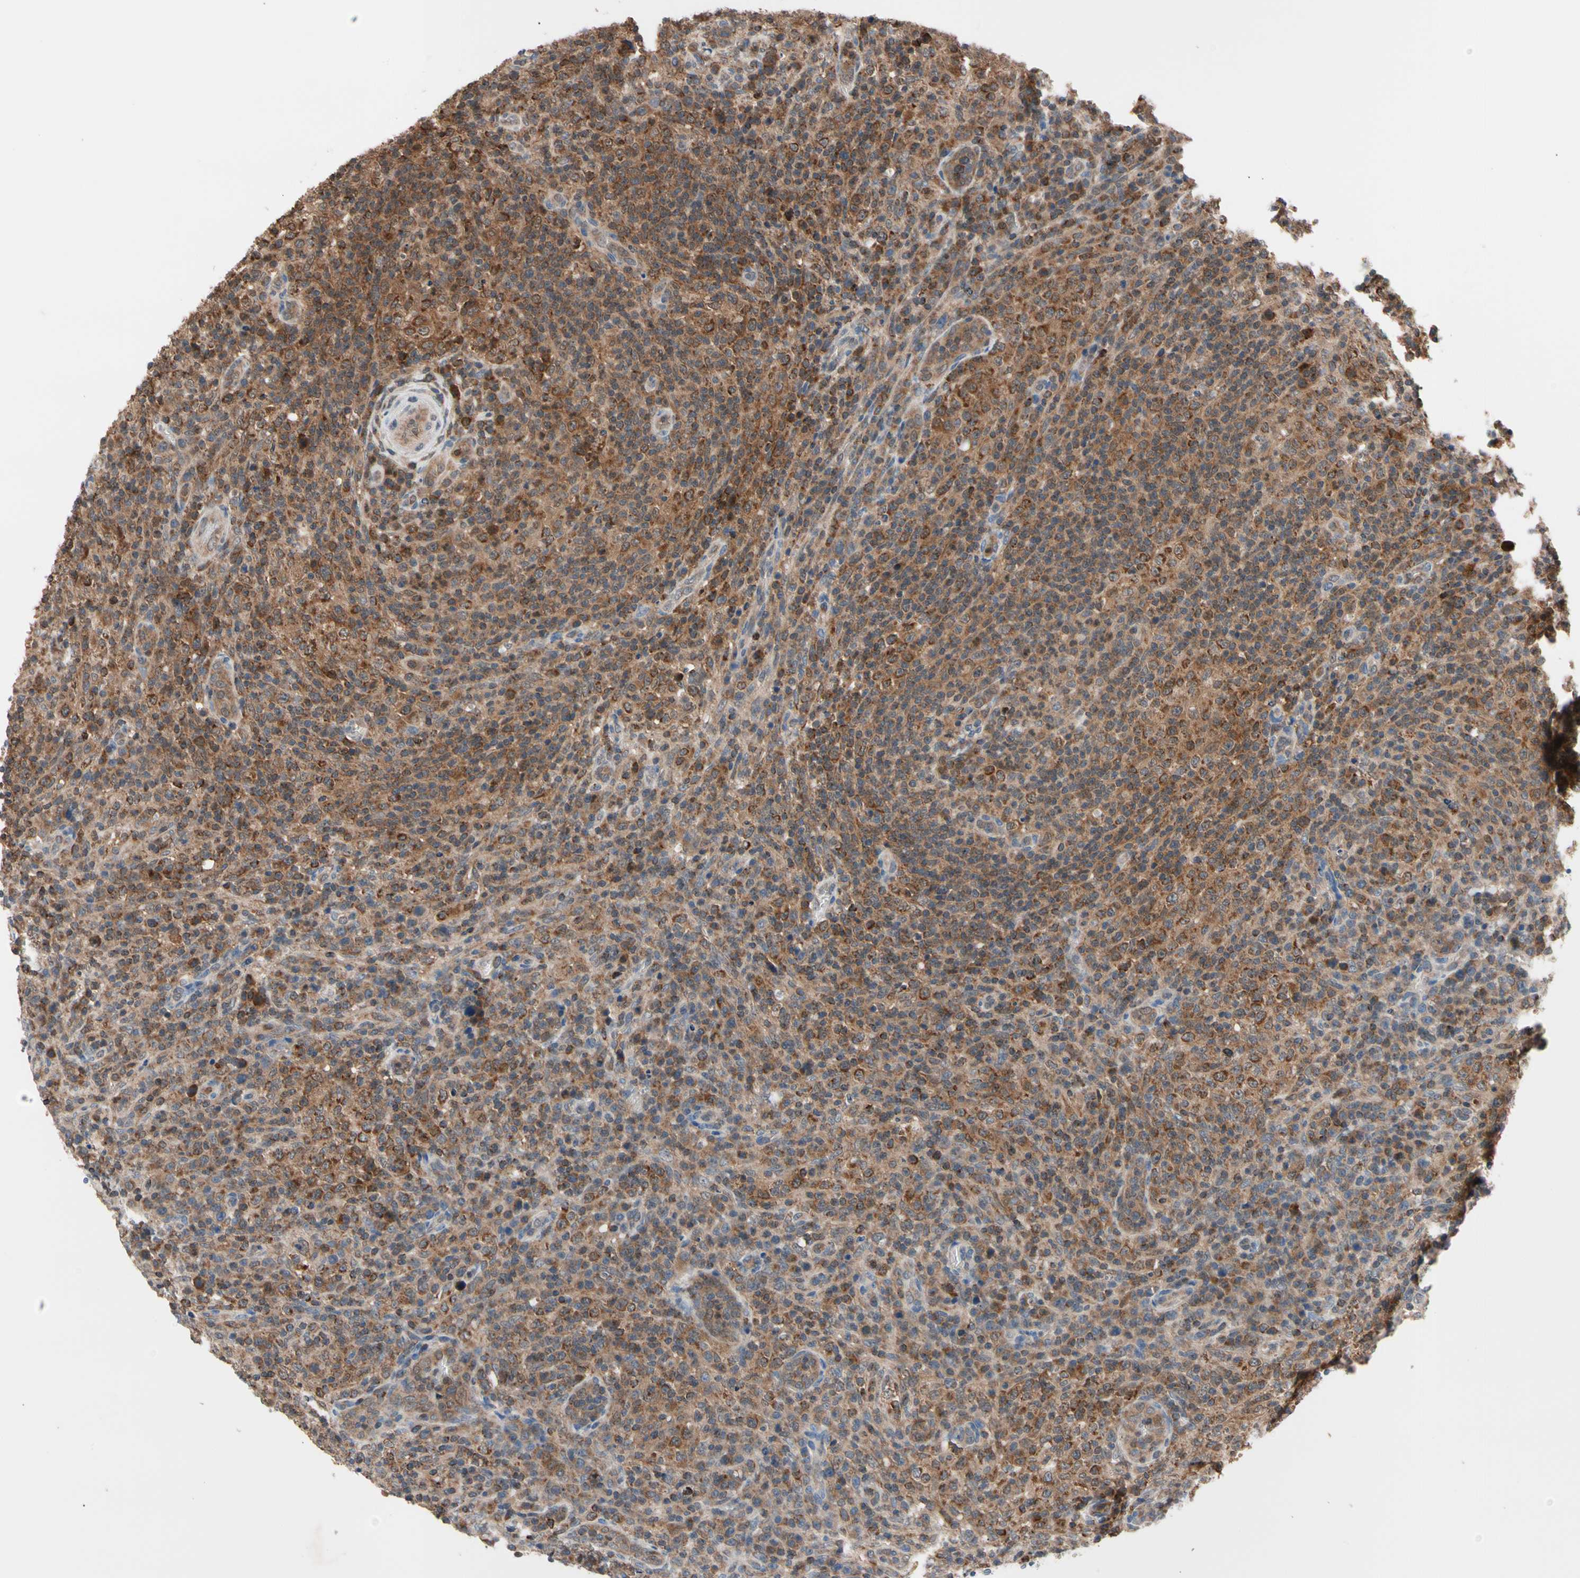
{"staining": {"intensity": "moderate", "quantity": ">75%", "location": "cytoplasmic/membranous"}, "tissue": "lymphoma", "cell_type": "Tumor cells", "image_type": "cancer", "snomed": [{"axis": "morphology", "description": "Malignant lymphoma, non-Hodgkin's type, High grade"}, {"axis": "topography", "description": "Lymph node"}], "caption": "This image shows immunohistochemistry (IHC) staining of lymphoma, with medium moderate cytoplasmic/membranous staining in about >75% of tumor cells.", "gene": "MTHFS", "patient": {"sex": "female", "age": 76}}